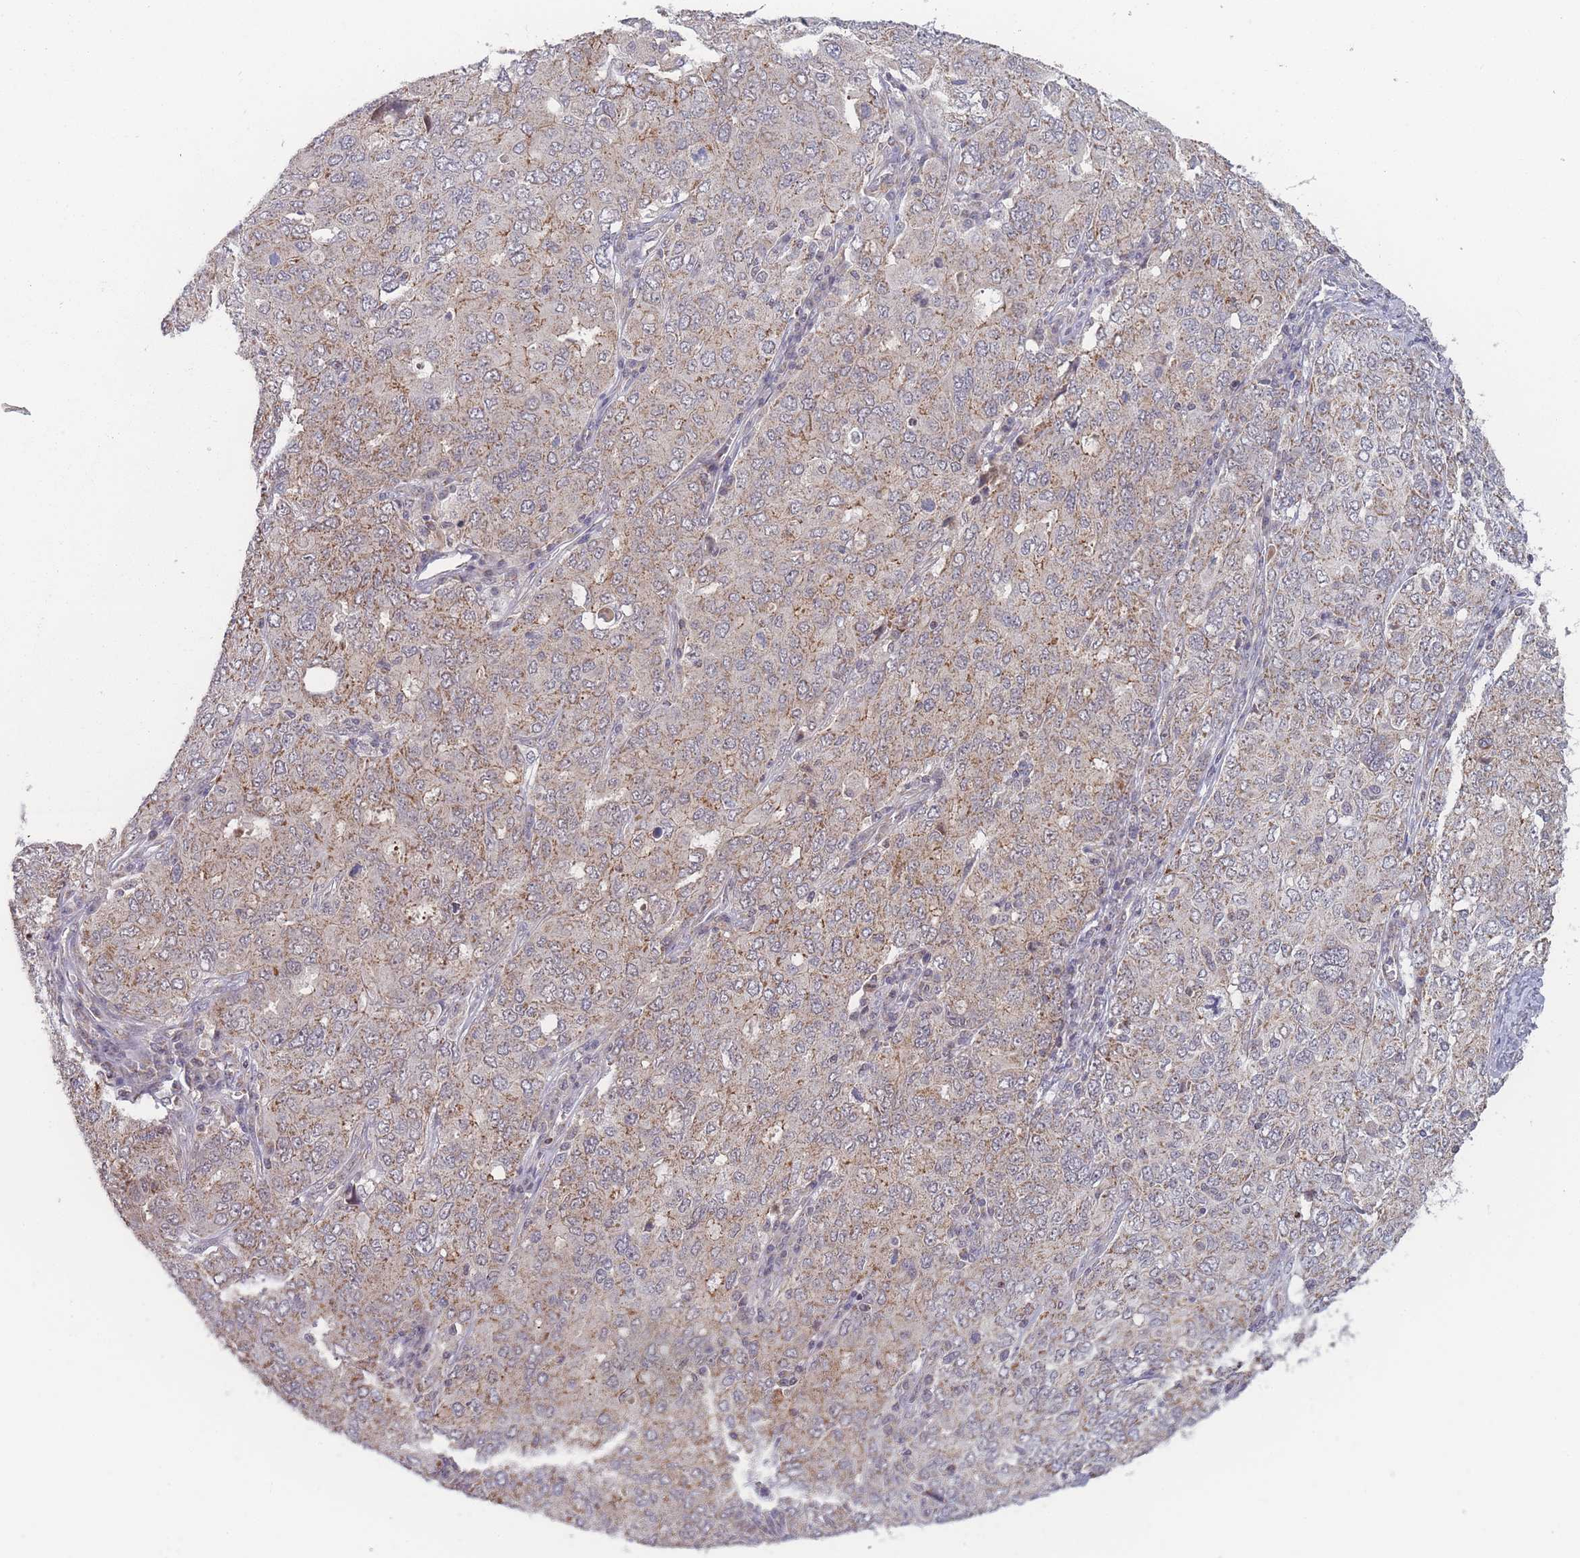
{"staining": {"intensity": "weak", "quantity": ">75%", "location": "cytoplasmic/membranous"}, "tissue": "ovarian cancer", "cell_type": "Tumor cells", "image_type": "cancer", "snomed": [{"axis": "morphology", "description": "Carcinoma, endometroid"}, {"axis": "topography", "description": "Ovary"}], "caption": "An image of ovarian endometroid carcinoma stained for a protein demonstrates weak cytoplasmic/membranous brown staining in tumor cells.", "gene": "TMEM232", "patient": {"sex": "female", "age": 62}}